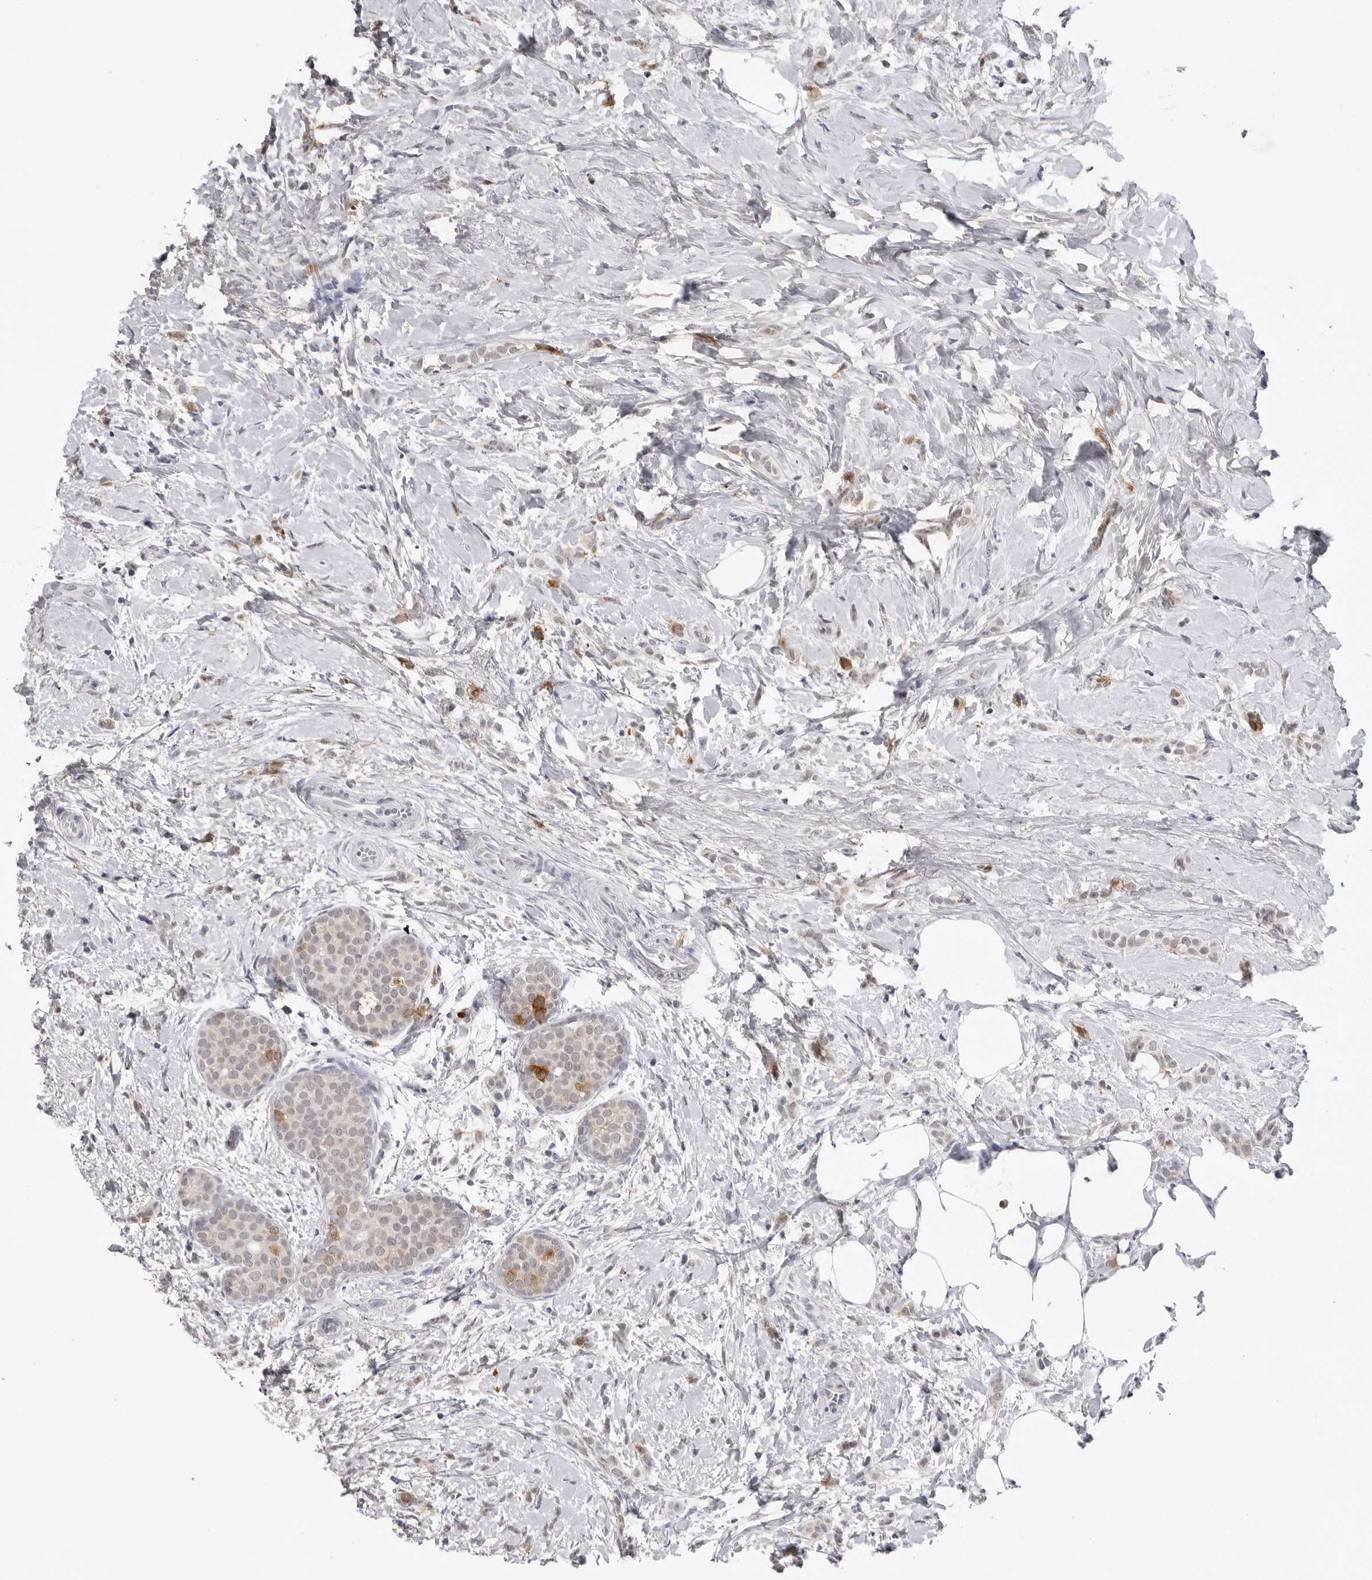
{"staining": {"intensity": "moderate", "quantity": "<25%", "location": "cytoplasmic/membranous"}, "tissue": "breast cancer", "cell_type": "Tumor cells", "image_type": "cancer", "snomed": [{"axis": "morphology", "description": "Lobular carcinoma, in situ"}, {"axis": "morphology", "description": "Lobular carcinoma"}, {"axis": "topography", "description": "Breast"}], "caption": "Moderate cytoplasmic/membranous expression for a protein is present in about <25% of tumor cells of lobular carcinoma in situ (breast) using IHC.", "gene": "RRM1", "patient": {"sex": "female", "age": 41}}